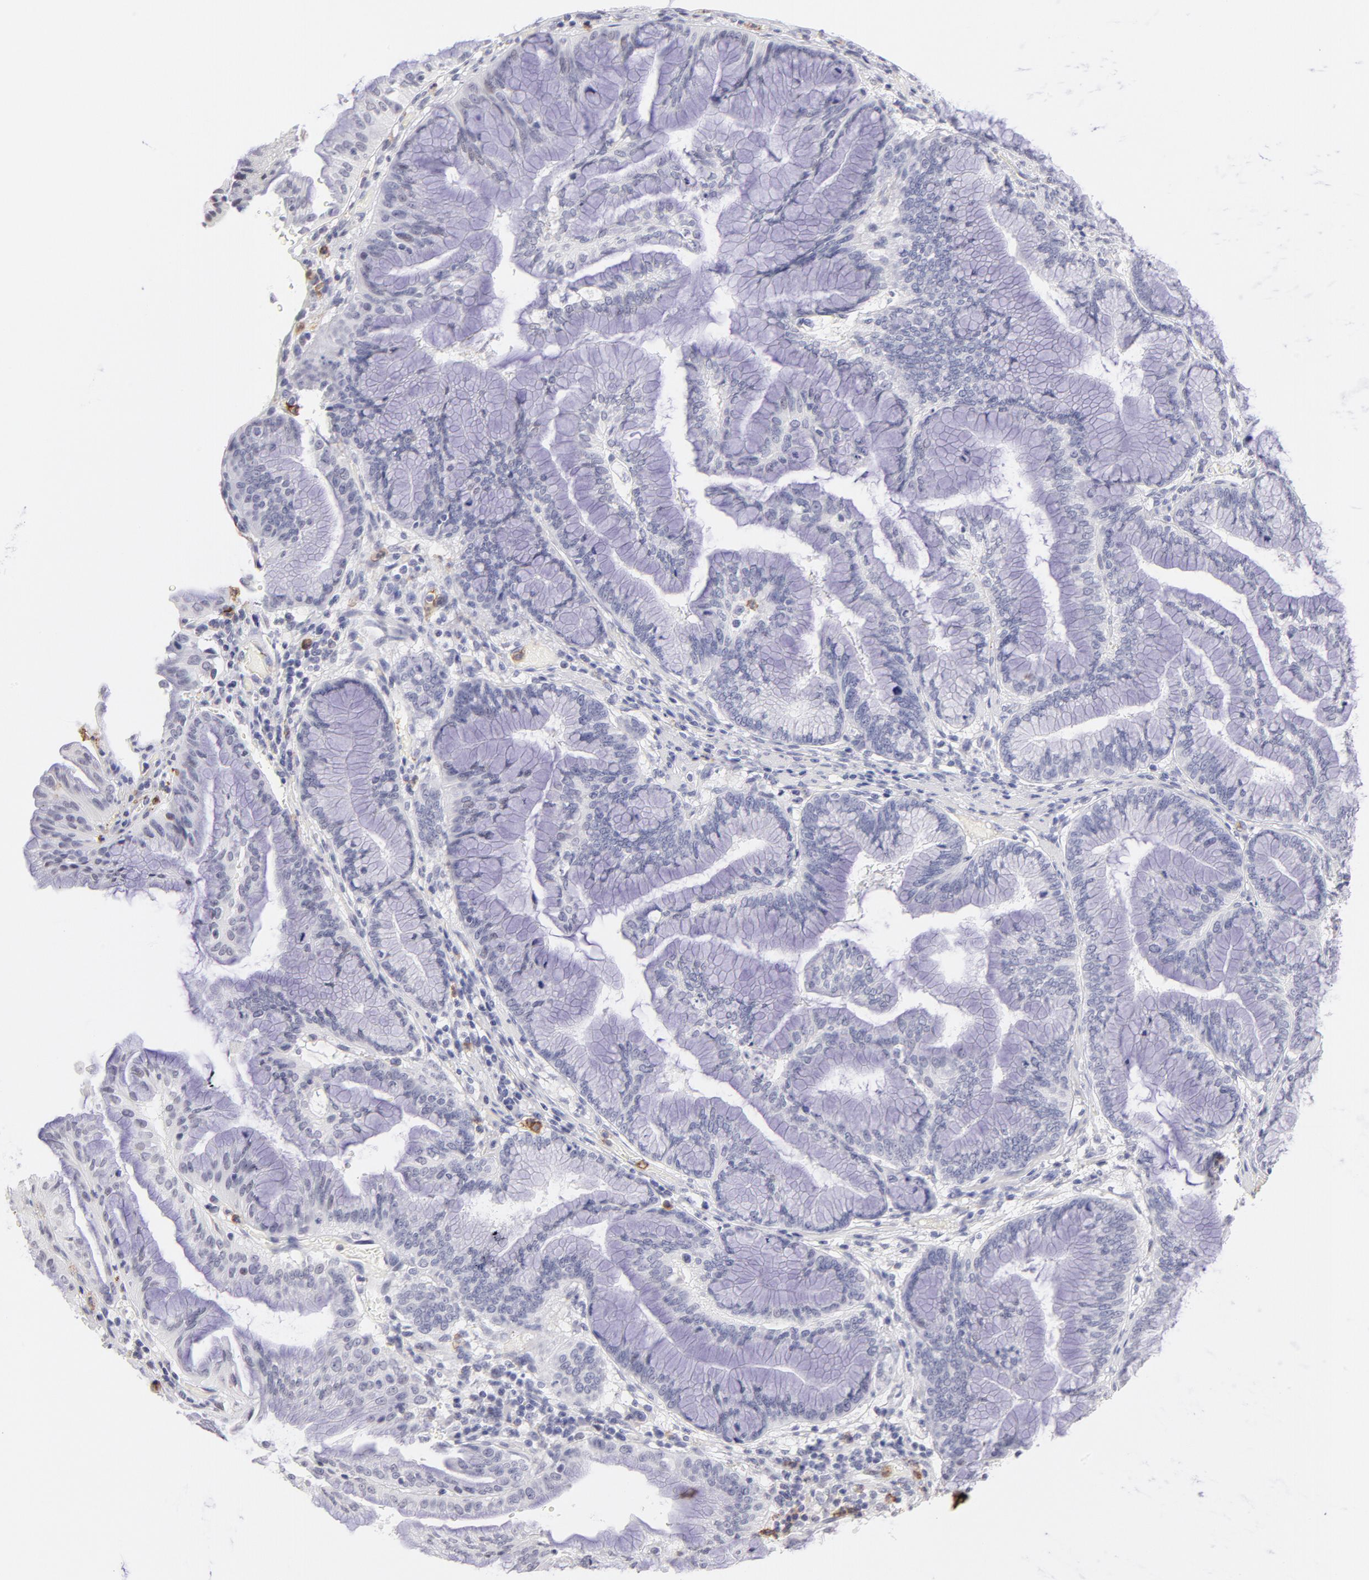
{"staining": {"intensity": "negative", "quantity": "none", "location": "none"}, "tissue": "pancreatic cancer", "cell_type": "Tumor cells", "image_type": "cancer", "snomed": [{"axis": "morphology", "description": "Adenocarcinoma, NOS"}, {"axis": "topography", "description": "Pancreas"}], "caption": "Pancreatic cancer was stained to show a protein in brown. There is no significant staining in tumor cells.", "gene": "LTB4R", "patient": {"sex": "female", "age": 64}}